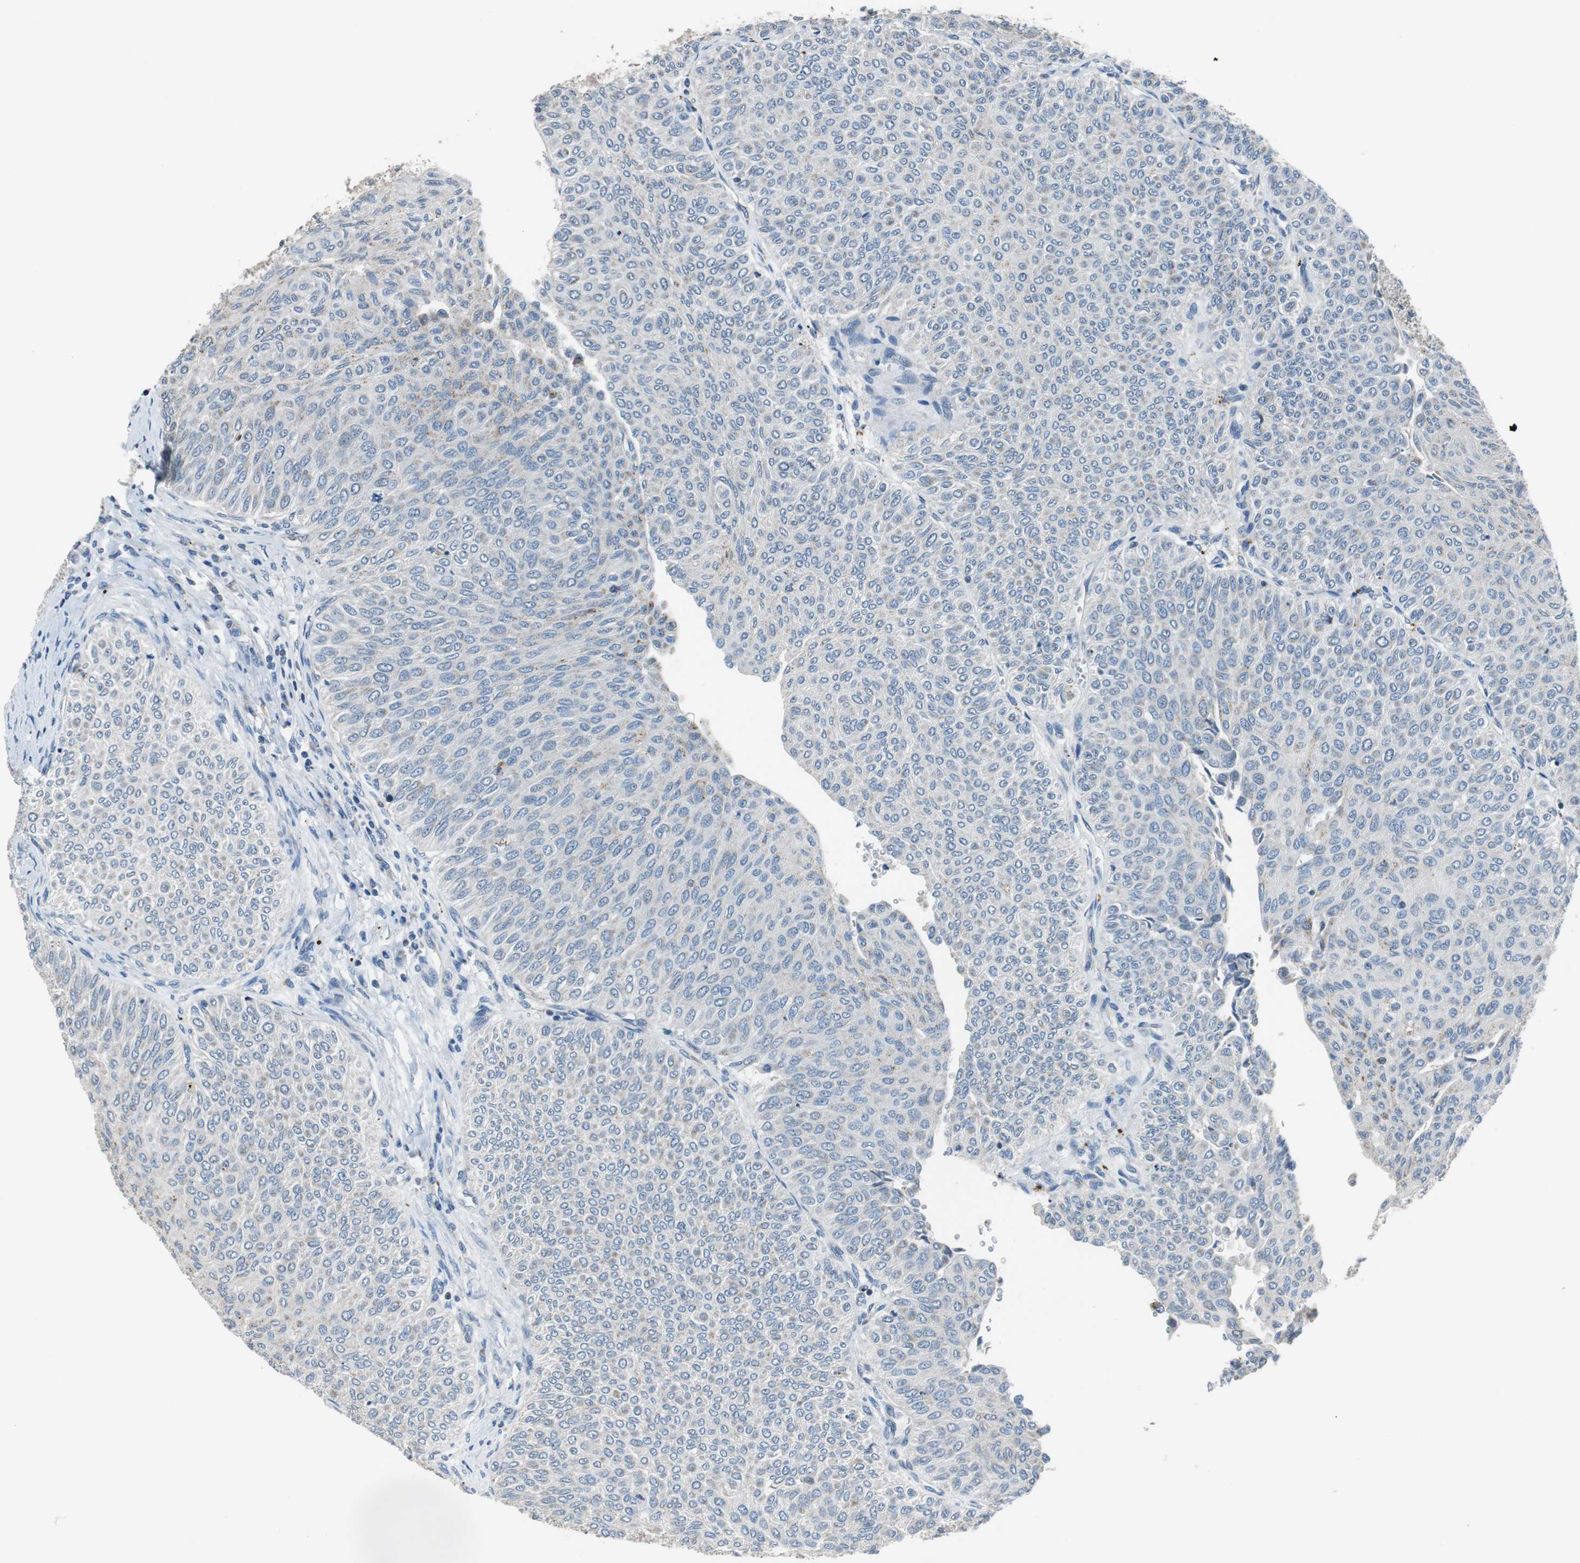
{"staining": {"intensity": "weak", "quantity": "<25%", "location": "cytoplasmic/membranous"}, "tissue": "urothelial cancer", "cell_type": "Tumor cells", "image_type": "cancer", "snomed": [{"axis": "morphology", "description": "Urothelial carcinoma, Low grade"}, {"axis": "topography", "description": "Urinary bladder"}], "caption": "Urothelial cancer was stained to show a protein in brown. There is no significant expression in tumor cells.", "gene": "NLGN1", "patient": {"sex": "male", "age": 78}}